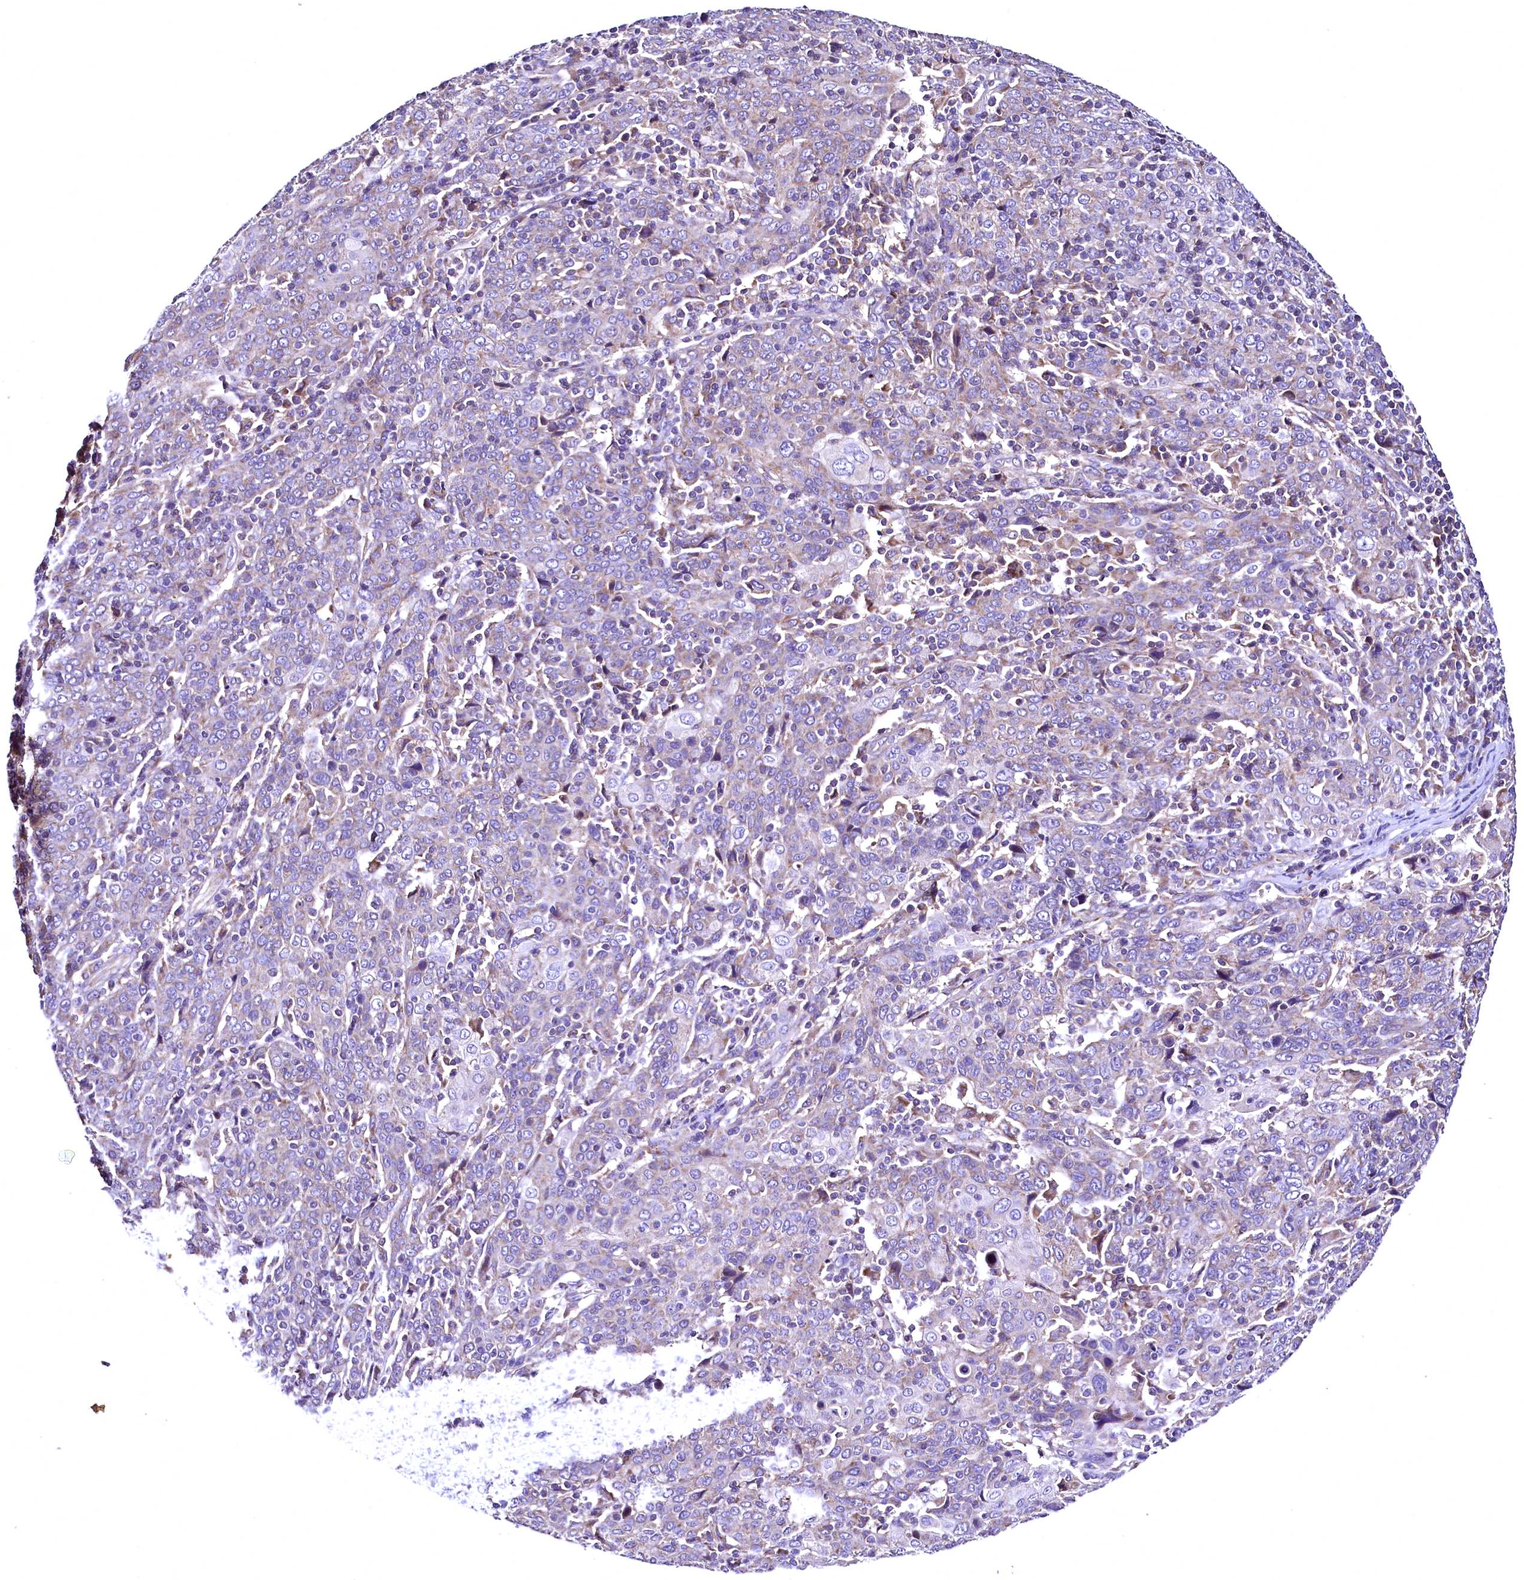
{"staining": {"intensity": "weak", "quantity": "<25%", "location": "cytoplasmic/membranous"}, "tissue": "cervical cancer", "cell_type": "Tumor cells", "image_type": "cancer", "snomed": [{"axis": "morphology", "description": "Squamous cell carcinoma, NOS"}, {"axis": "topography", "description": "Cervix"}], "caption": "Immunohistochemistry (IHC) micrograph of human cervical cancer (squamous cell carcinoma) stained for a protein (brown), which reveals no expression in tumor cells.", "gene": "MRPL57", "patient": {"sex": "female", "age": 67}}